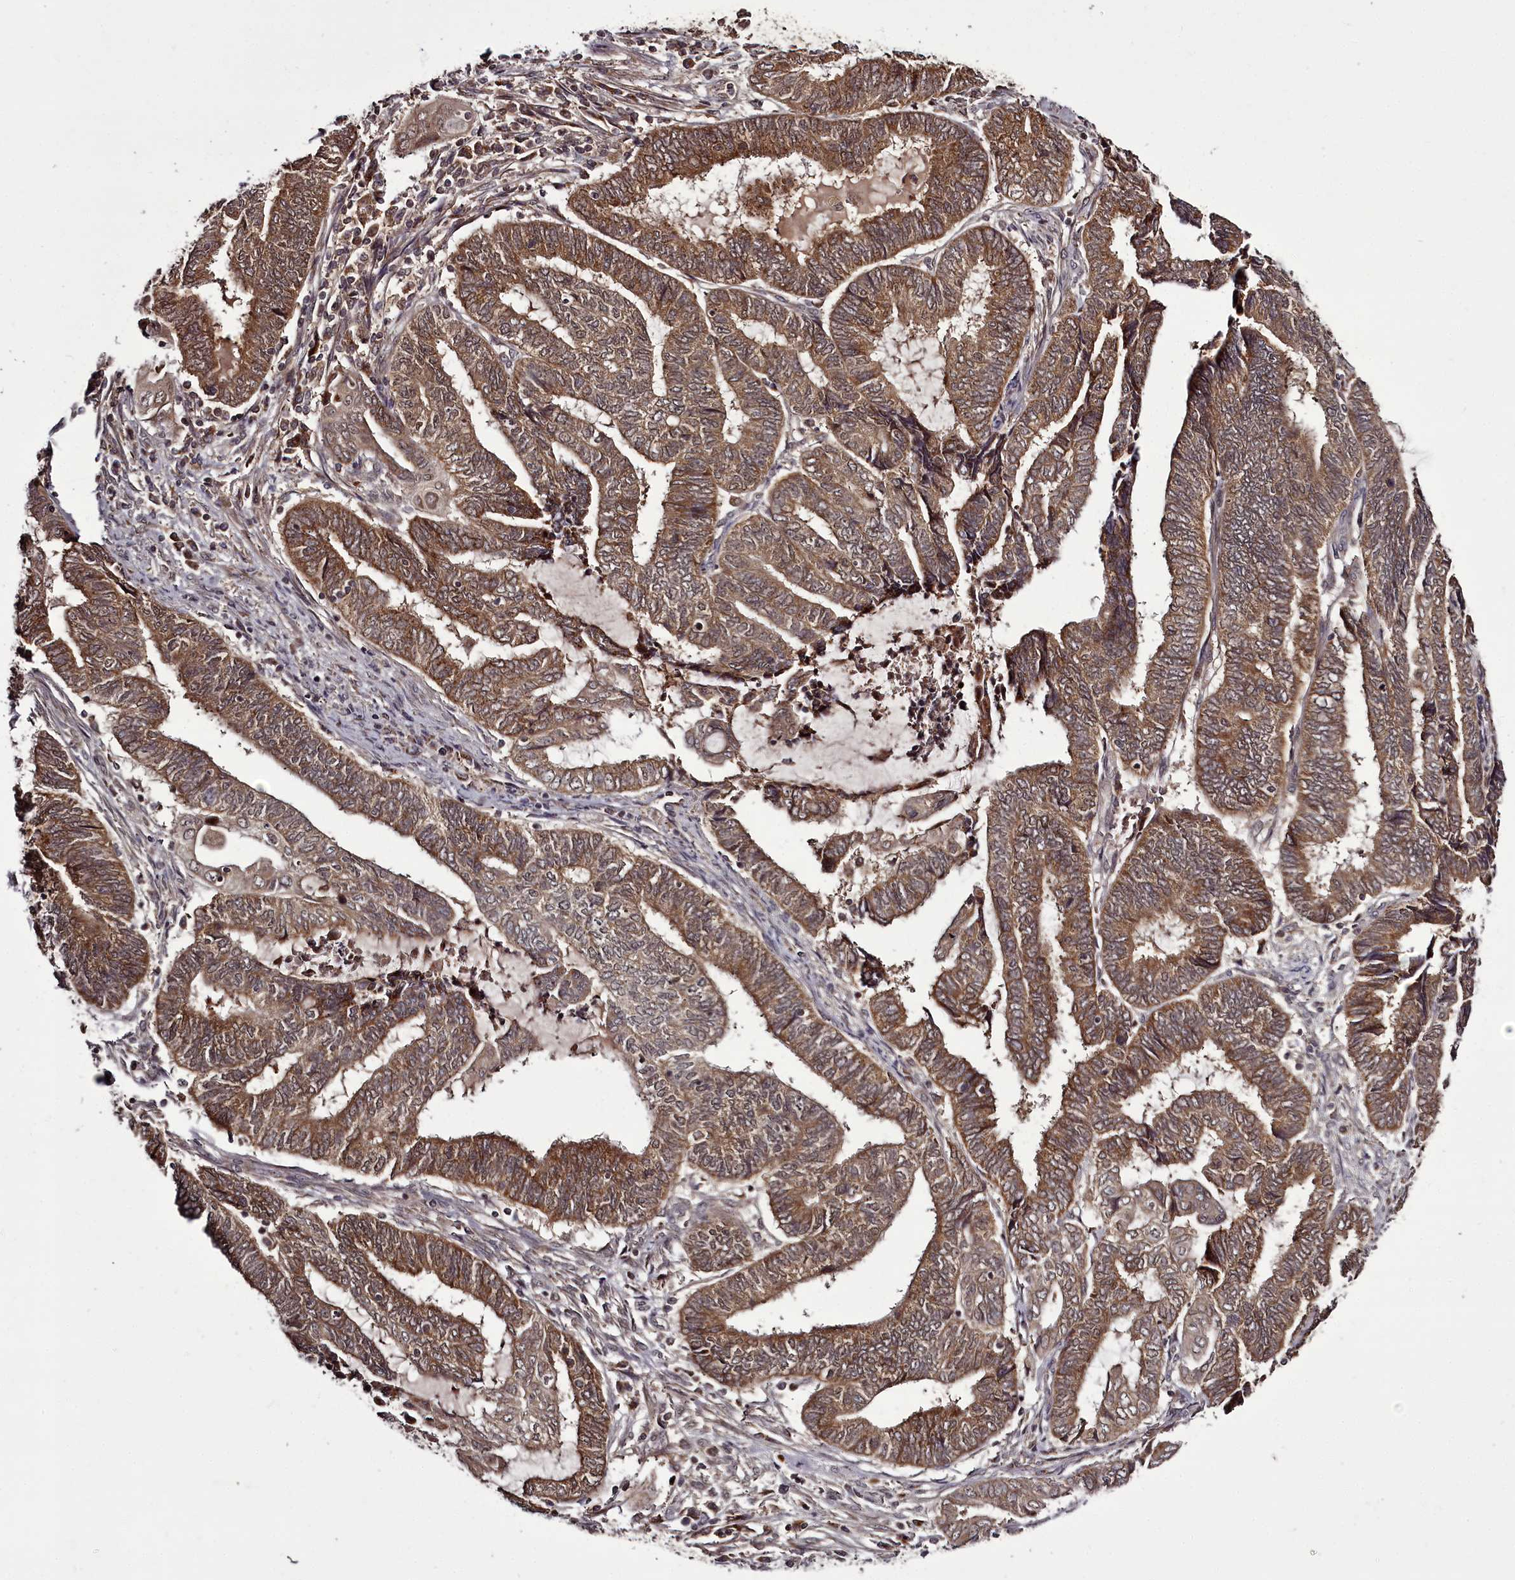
{"staining": {"intensity": "moderate", "quantity": ">75%", "location": "cytoplasmic/membranous"}, "tissue": "endometrial cancer", "cell_type": "Tumor cells", "image_type": "cancer", "snomed": [{"axis": "morphology", "description": "Adenocarcinoma, NOS"}, {"axis": "topography", "description": "Uterus"}, {"axis": "topography", "description": "Endometrium"}], "caption": "Human endometrial cancer (adenocarcinoma) stained for a protein (brown) reveals moderate cytoplasmic/membranous positive expression in approximately >75% of tumor cells.", "gene": "PCBP2", "patient": {"sex": "female", "age": 70}}